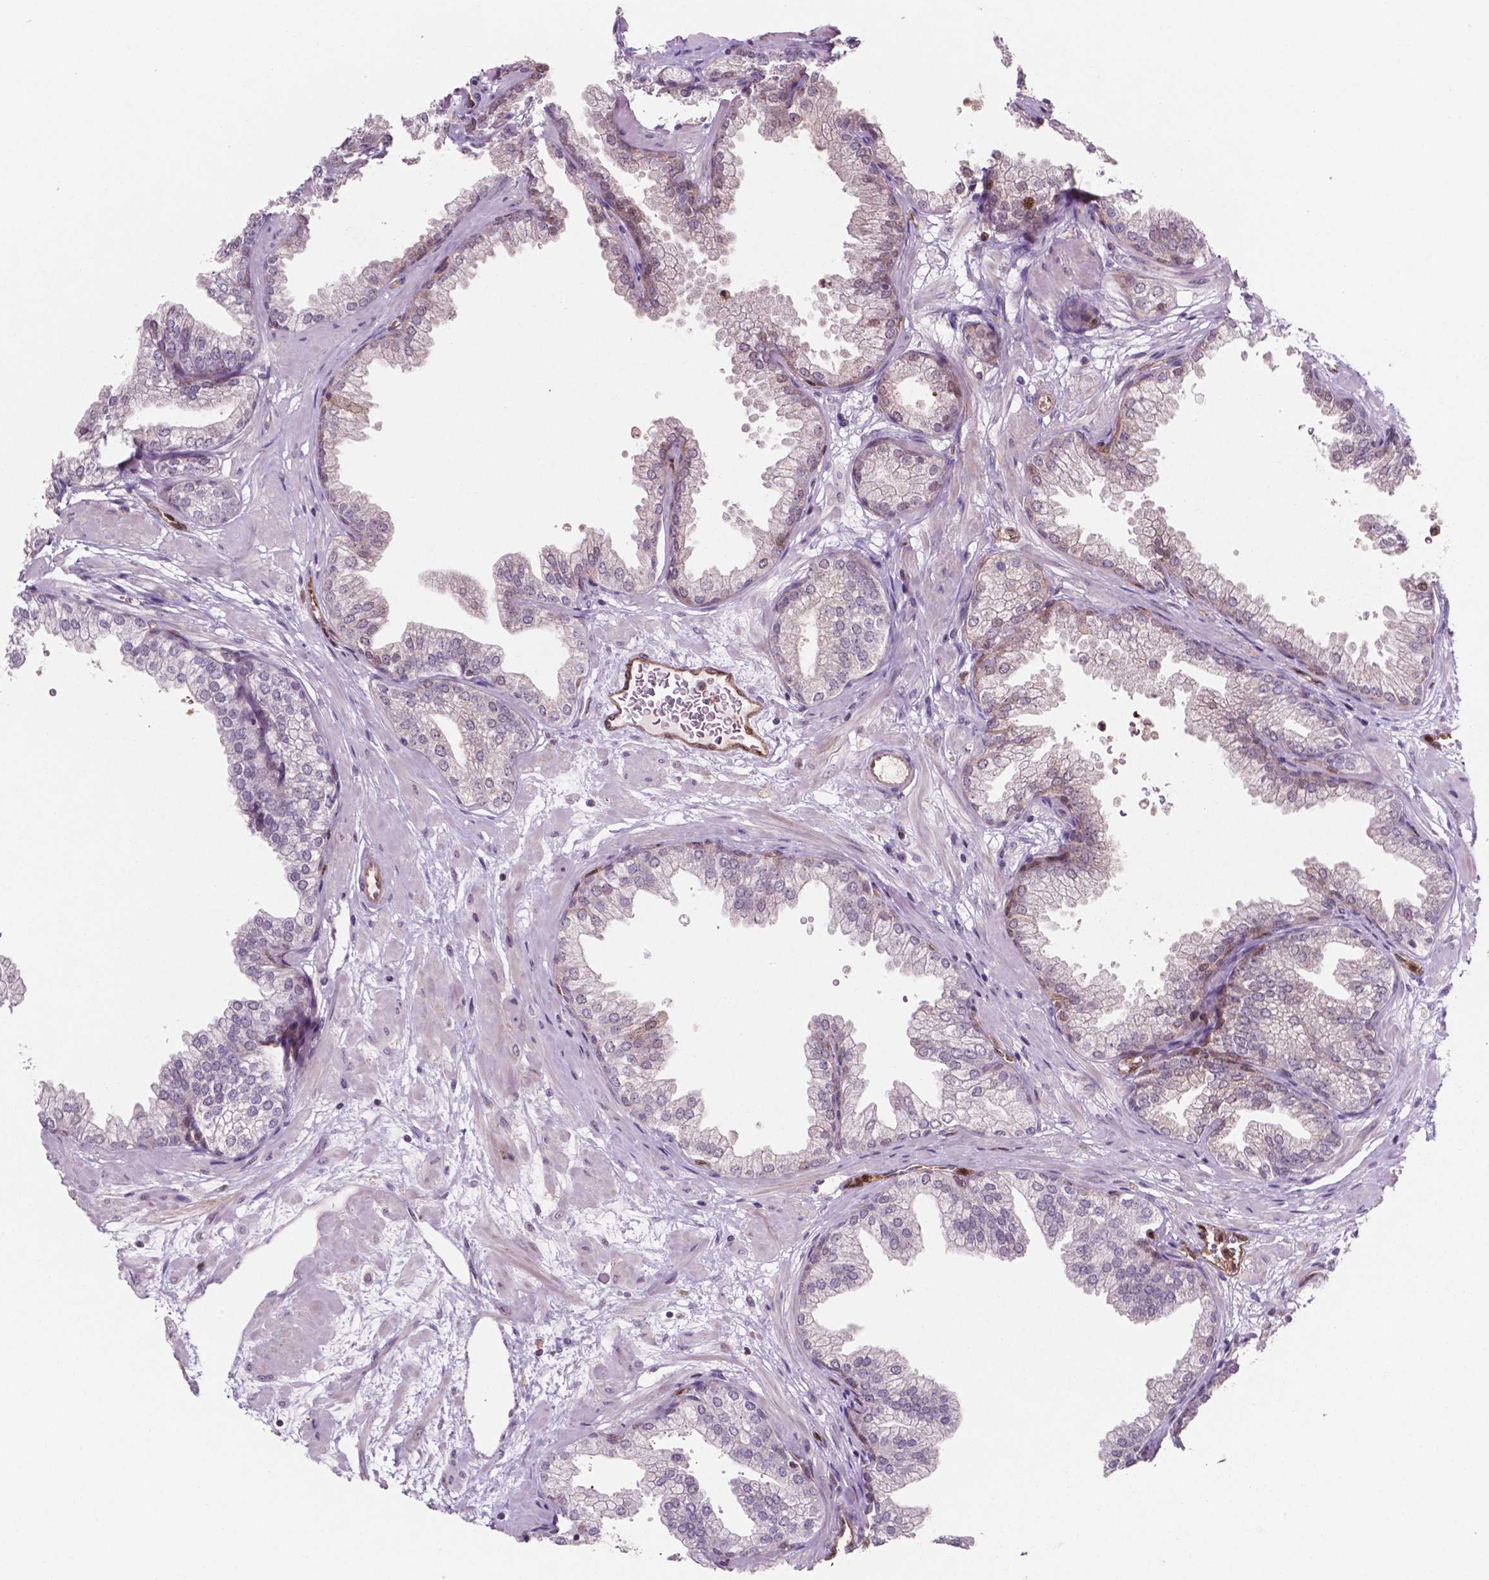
{"staining": {"intensity": "negative", "quantity": "none", "location": "none"}, "tissue": "prostate", "cell_type": "Glandular cells", "image_type": "normal", "snomed": [{"axis": "morphology", "description": "Normal tissue, NOS"}, {"axis": "topography", "description": "Prostate"}], "caption": "DAB immunohistochemical staining of unremarkable prostate reveals no significant expression in glandular cells. (Brightfield microscopy of DAB (3,3'-diaminobenzidine) immunohistochemistry at high magnification).", "gene": "LDHA", "patient": {"sex": "male", "age": 37}}